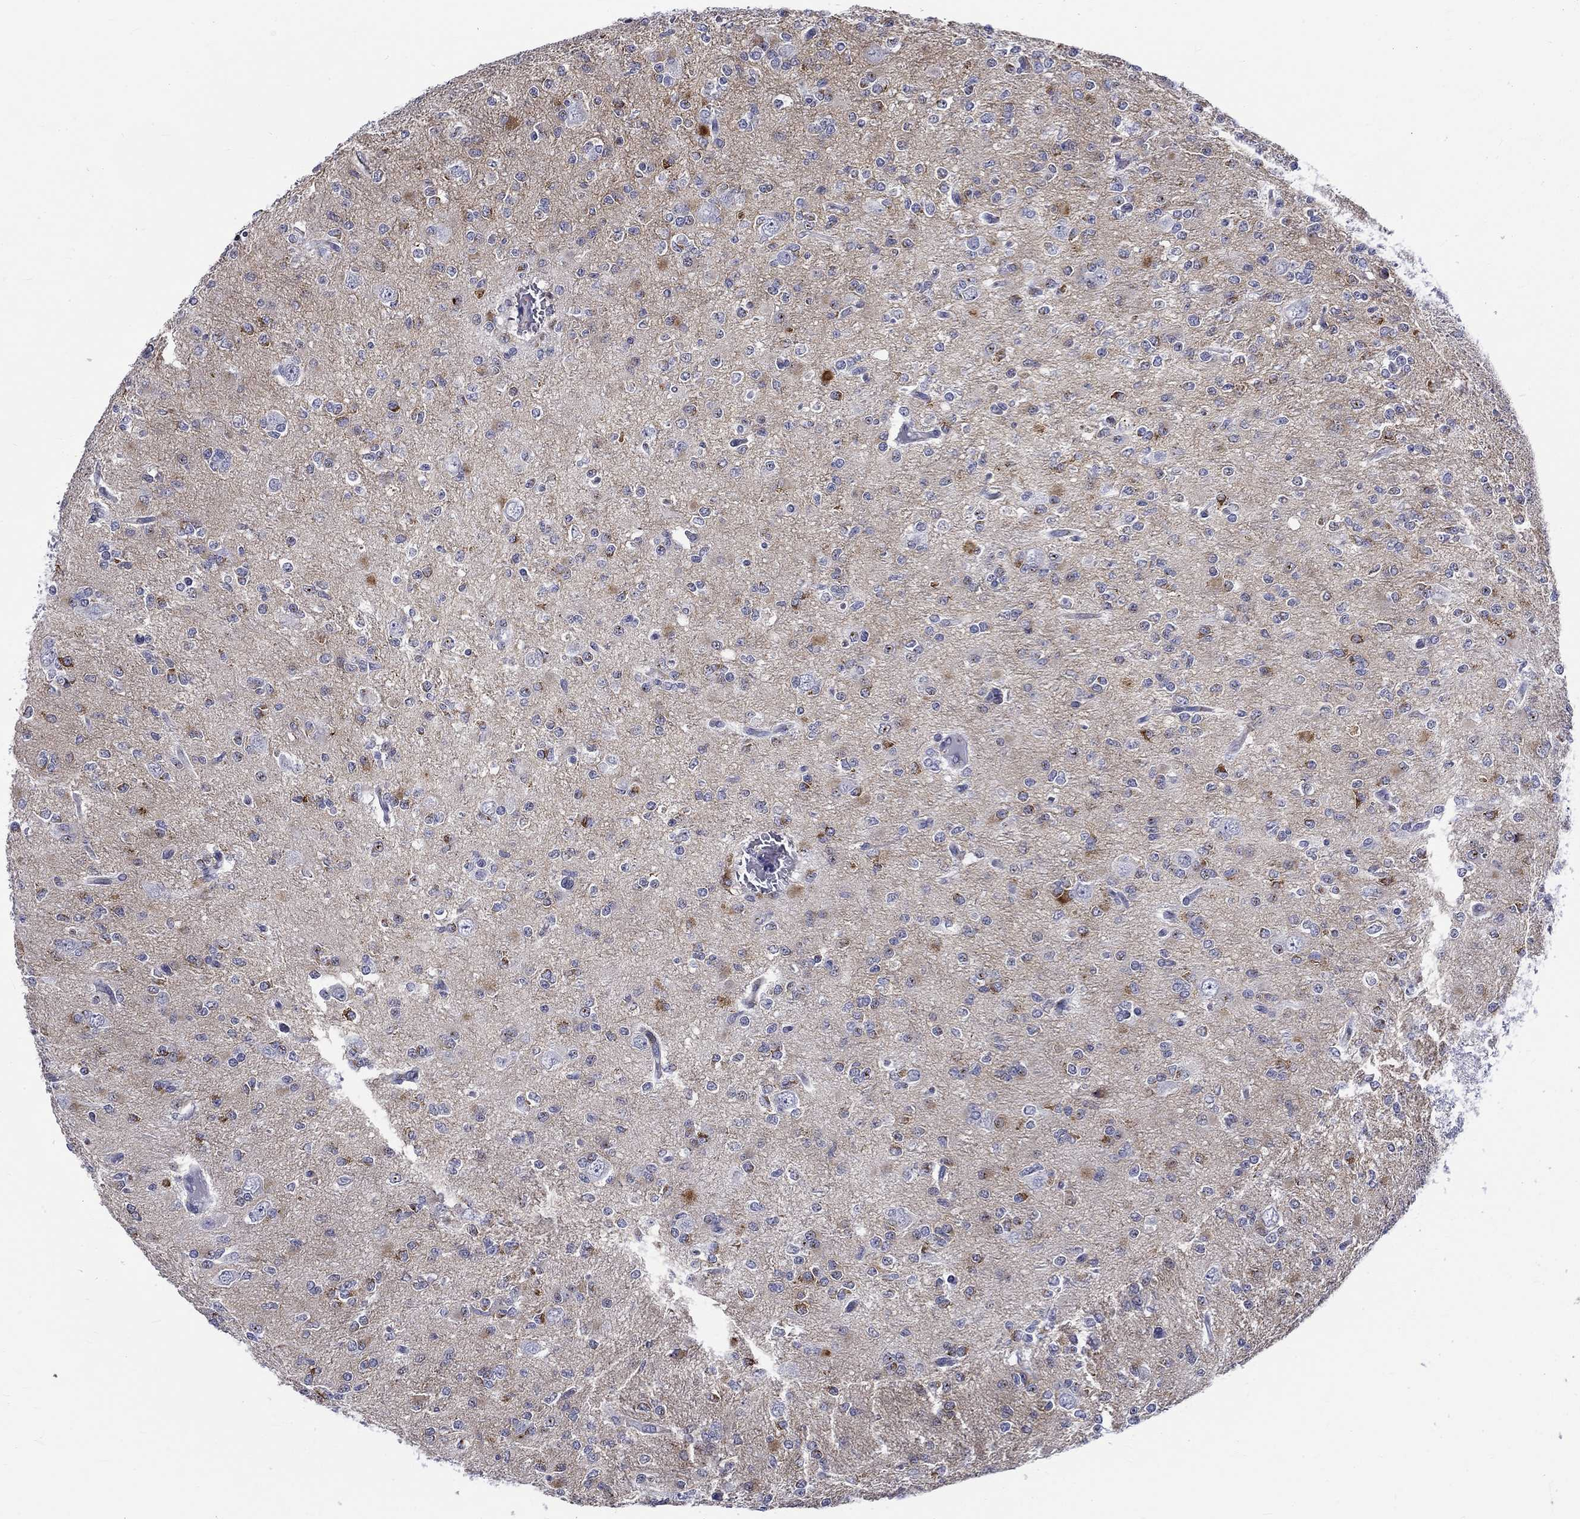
{"staining": {"intensity": "strong", "quantity": "<25%", "location": "cytoplasmic/membranous"}, "tissue": "glioma", "cell_type": "Tumor cells", "image_type": "cancer", "snomed": [{"axis": "morphology", "description": "Glioma, malignant, Low grade"}, {"axis": "topography", "description": "Brain"}], "caption": "Glioma stained with a brown dye reveals strong cytoplasmic/membranous positive expression in approximately <25% of tumor cells.", "gene": "ST6GALNAC1", "patient": {"sex": "male", "age": 27}}